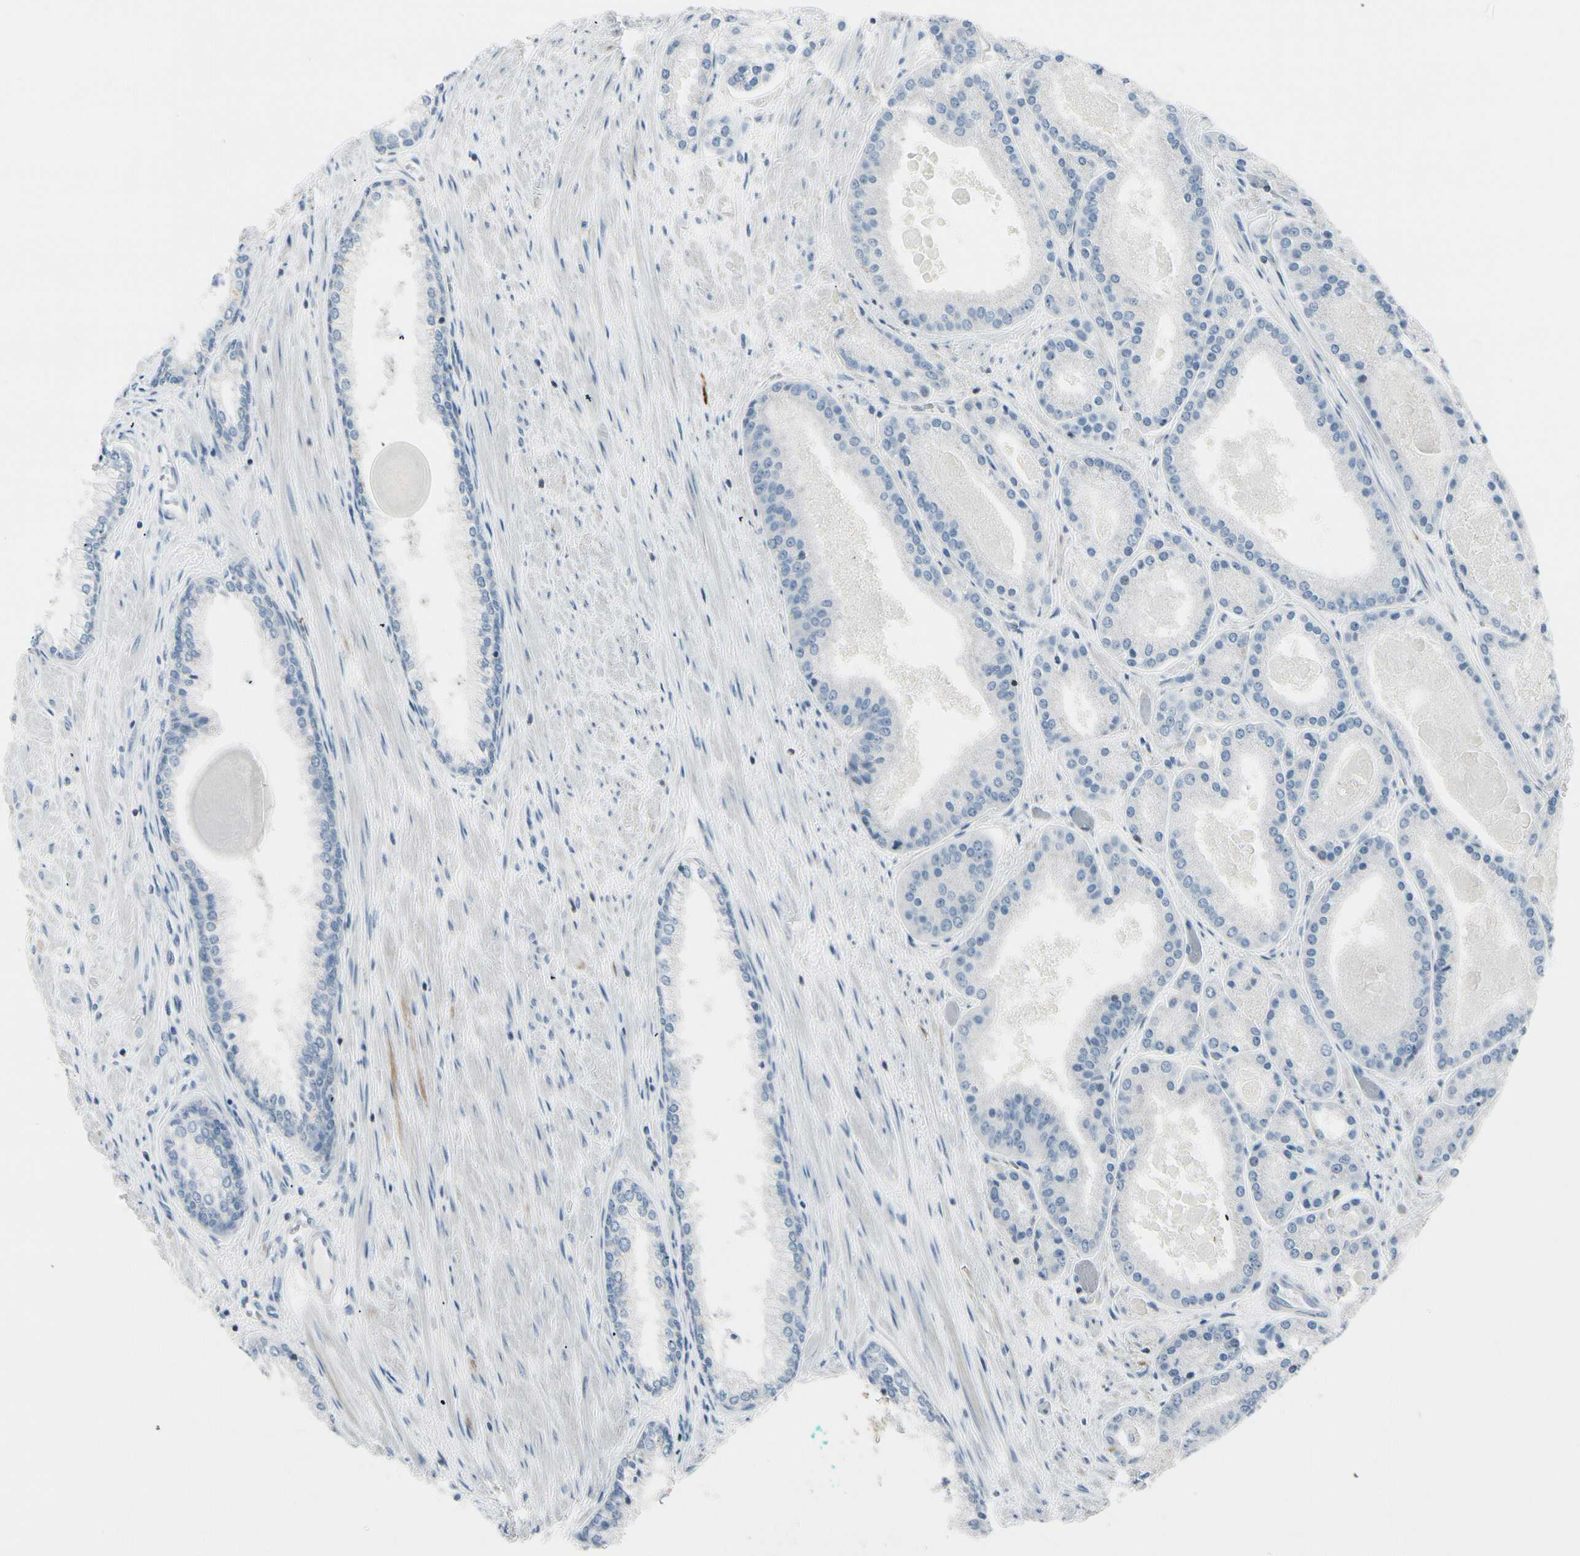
{"staining": {"intensity": "negative", "quantity": "none", "location": "none"}, "tissue": "prostate cancer", "cell_type": "Tumor cells", "image_type": "cancer", "snomed": [{"axis": "morphology", "description": "Adenocarcinoma, Low grade"}, {"axis": "topography", "description": "Prostate"}], "caption": "DAB (3,3'-diaminobenzidine) immunohistochemical staining of human prostate cancer (adenocarcinoma (low-grade)) reveals no significant staining in tumor cells.", "gene": "TRAF1", "patient": {"sex": "male", "age": 59}}